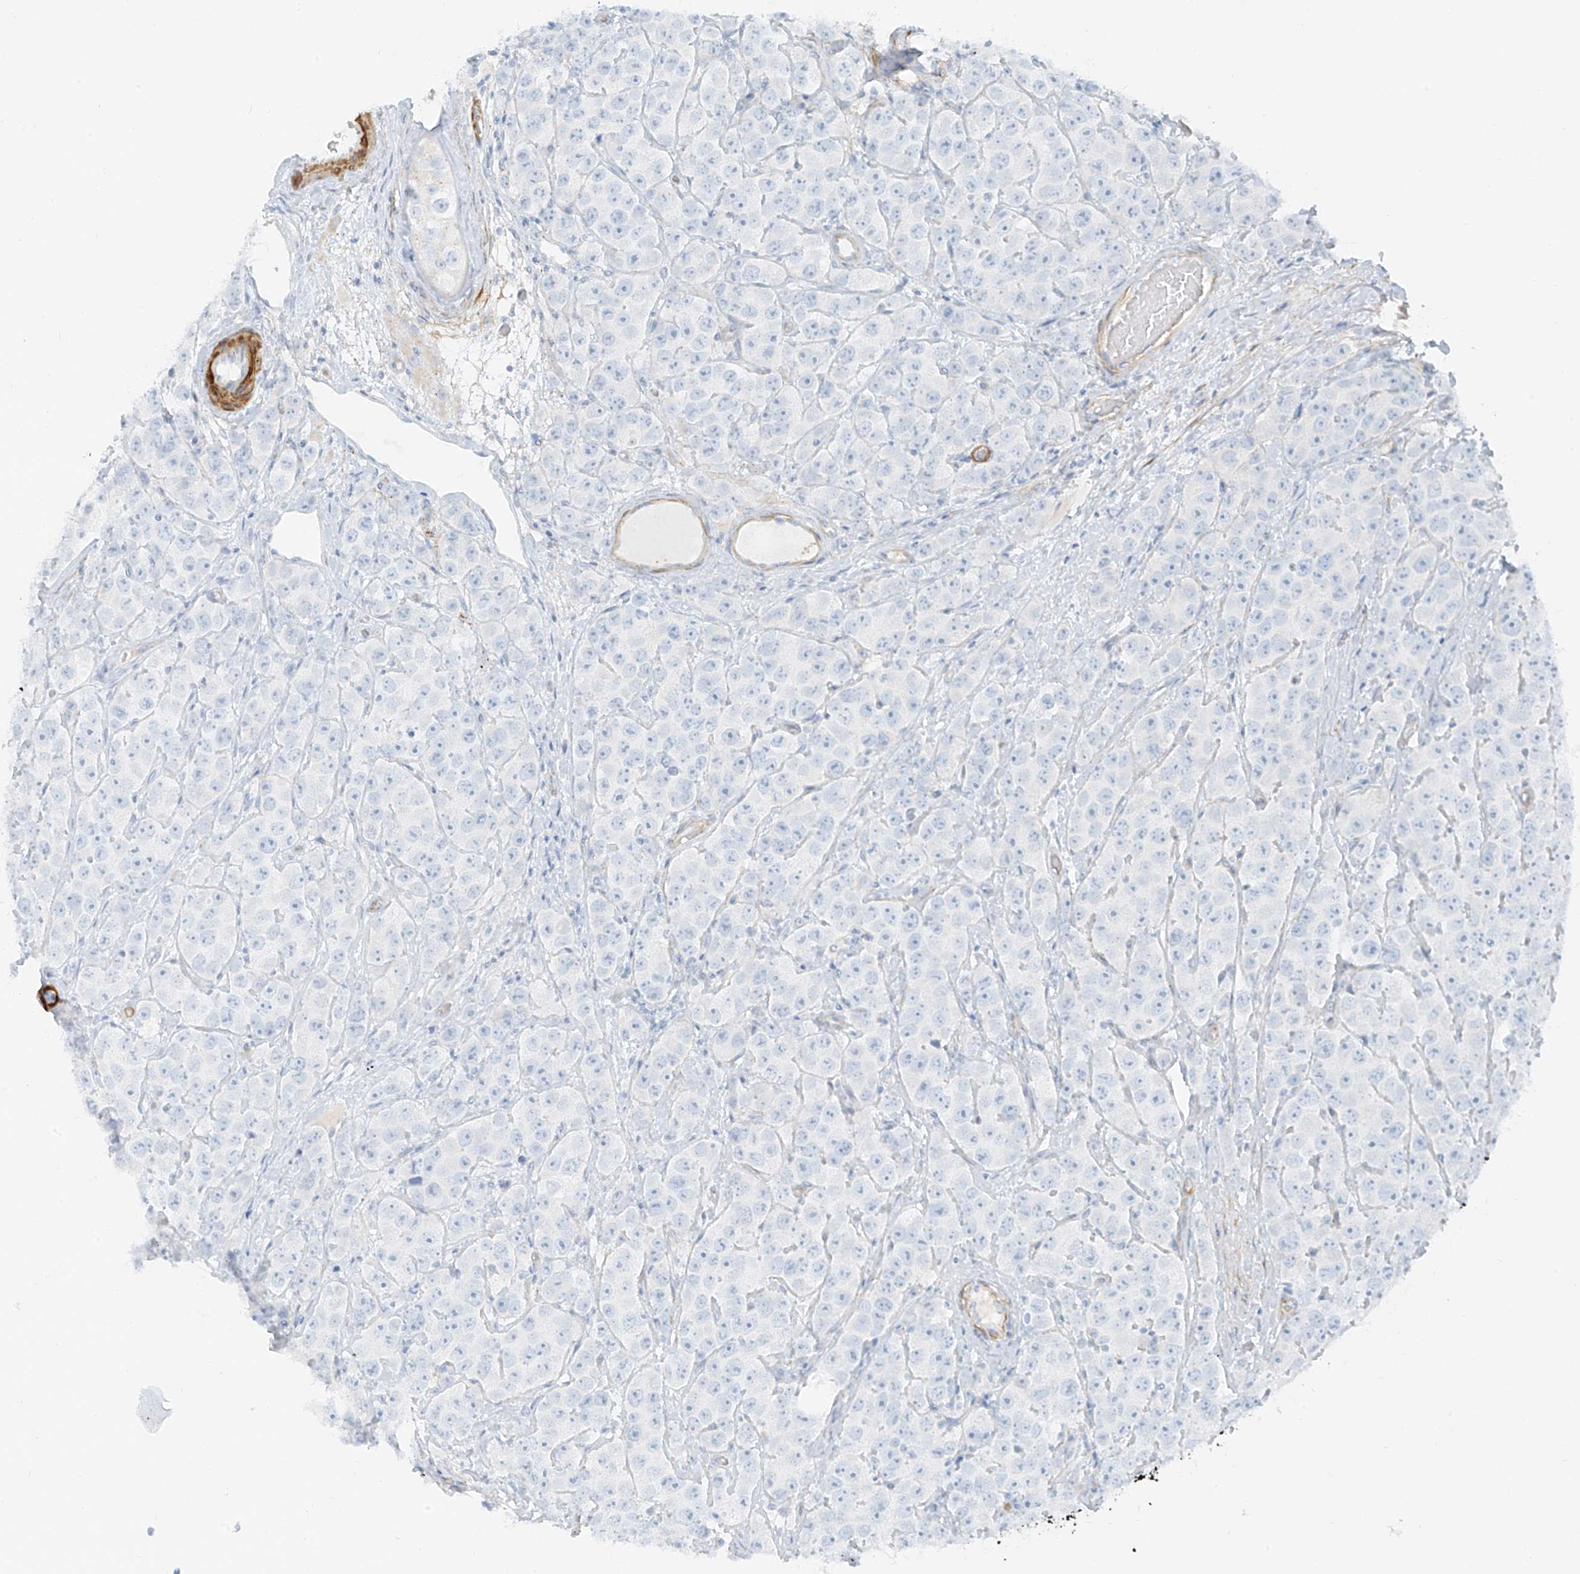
{"staining": {"intensity": "negative", "quantity": "none", "location": "none"}, "tissue": "testis cancer", "cell_type": "Tumor cells", "image_type": "cancer", "snomed": [{"axis": "morphology", "description": "Seminoma, NOS"}, {"axis": "topography", "description": "Testis"}], "caption": "A photomicrograph of seminoma (testis) stained for a protein demonstrates no brown staining in tumor cells. (DAB immunohistochemistry with hematoxylin counter stain).", "gene": "SMCP", "patient": {"sex": "male", "age": 28}}